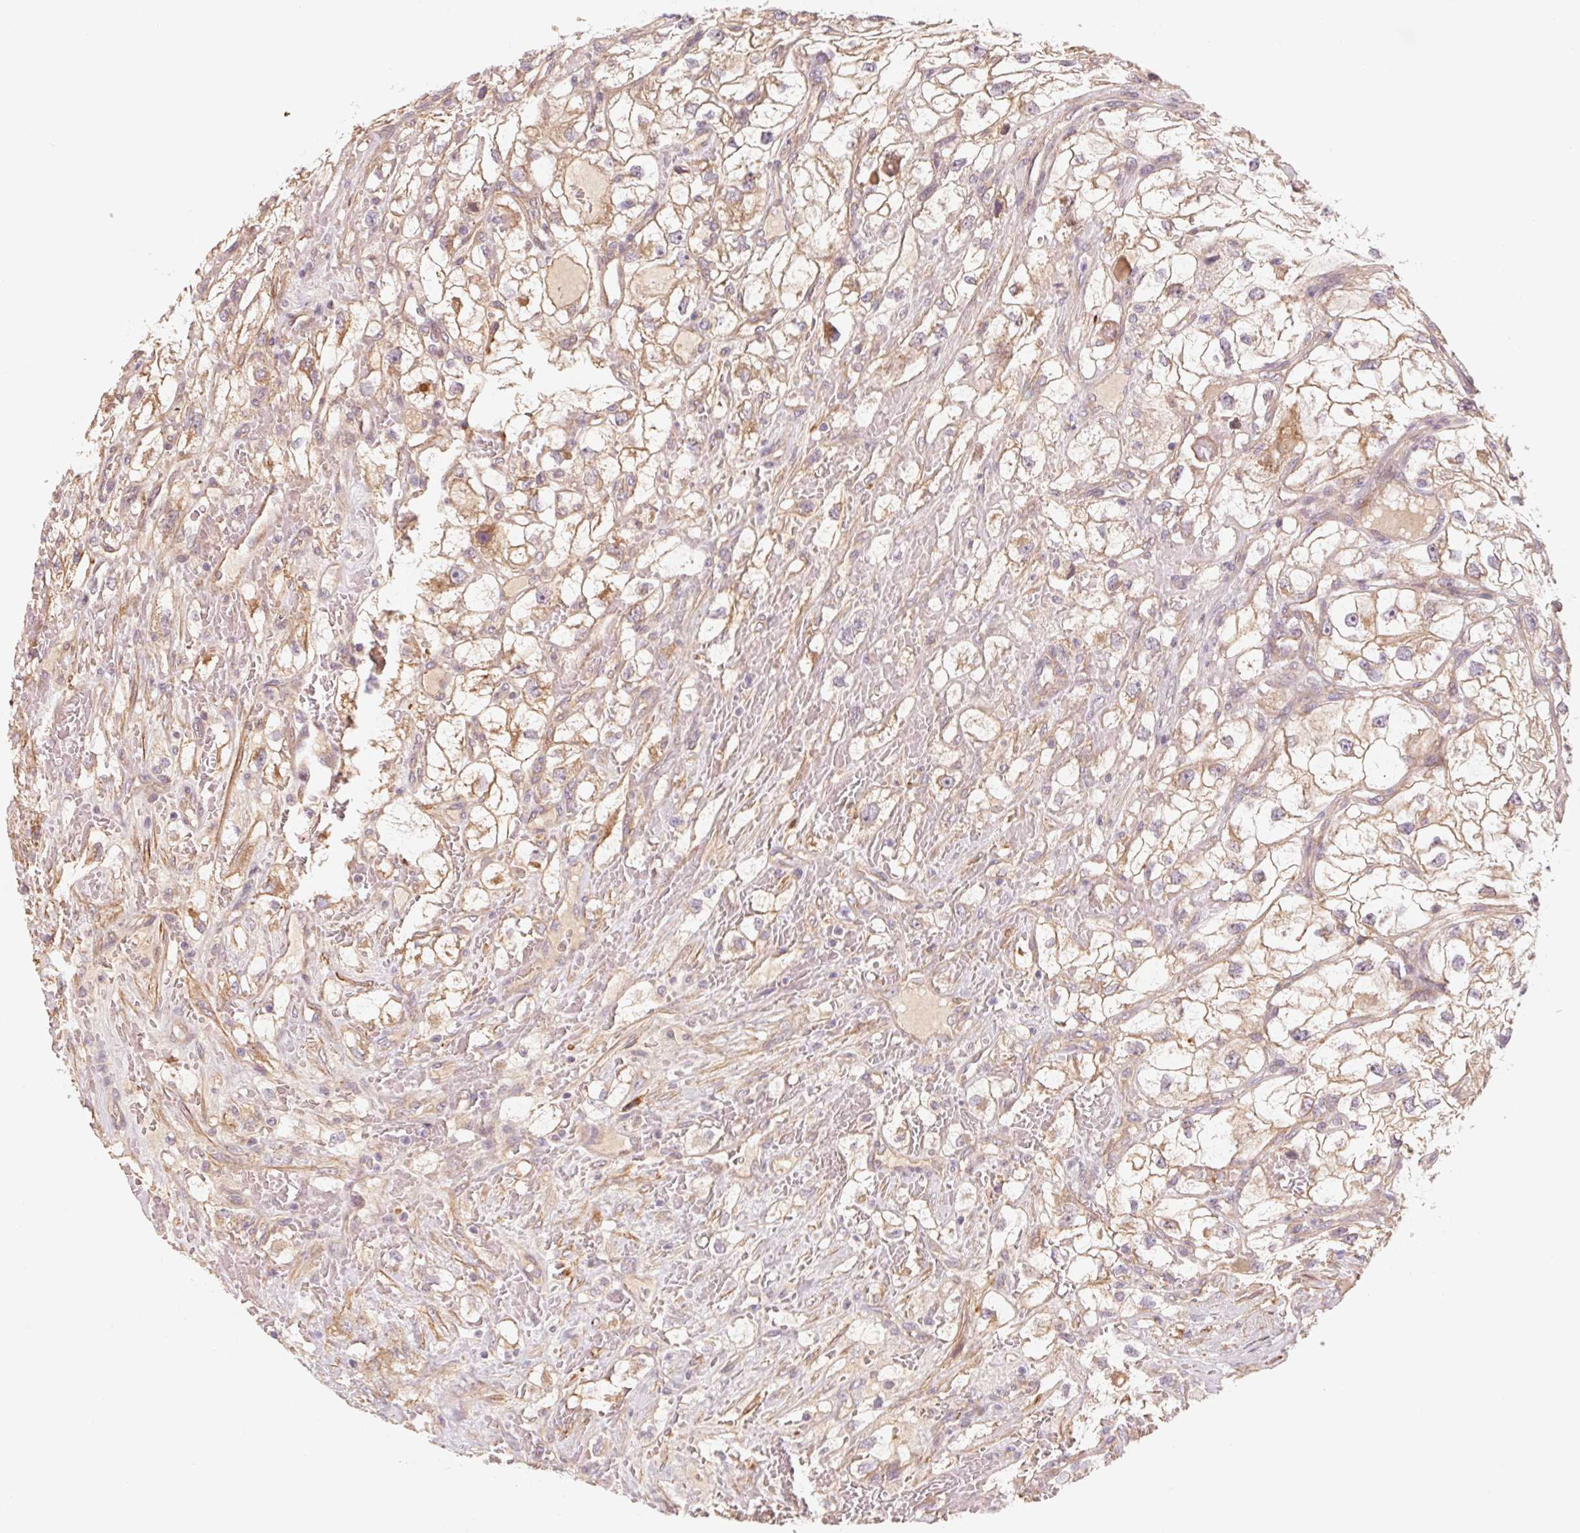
{"staining": {"intensity": "weak", "quantity": "25%-75%", "location": "cytoplasmic/membranous"}, "tissue": "renal cancer", "cell_type": "Tumor cells", "image_type": "cancer", "snomed": [{"axis": "morphology", "description": "Adenocarcinoma, NOS"}, {"axis": "topography", "description": "Kidney"}], "caption": "Human renal cancer (adenocarcinoma) stained for a protein (brown) exhibits weak cytoplasmic/membranous positive expression in about 25%-75% of tumor cells.", "gene": "CCDC112", "patient": {"sex": "male", "age": 59}}